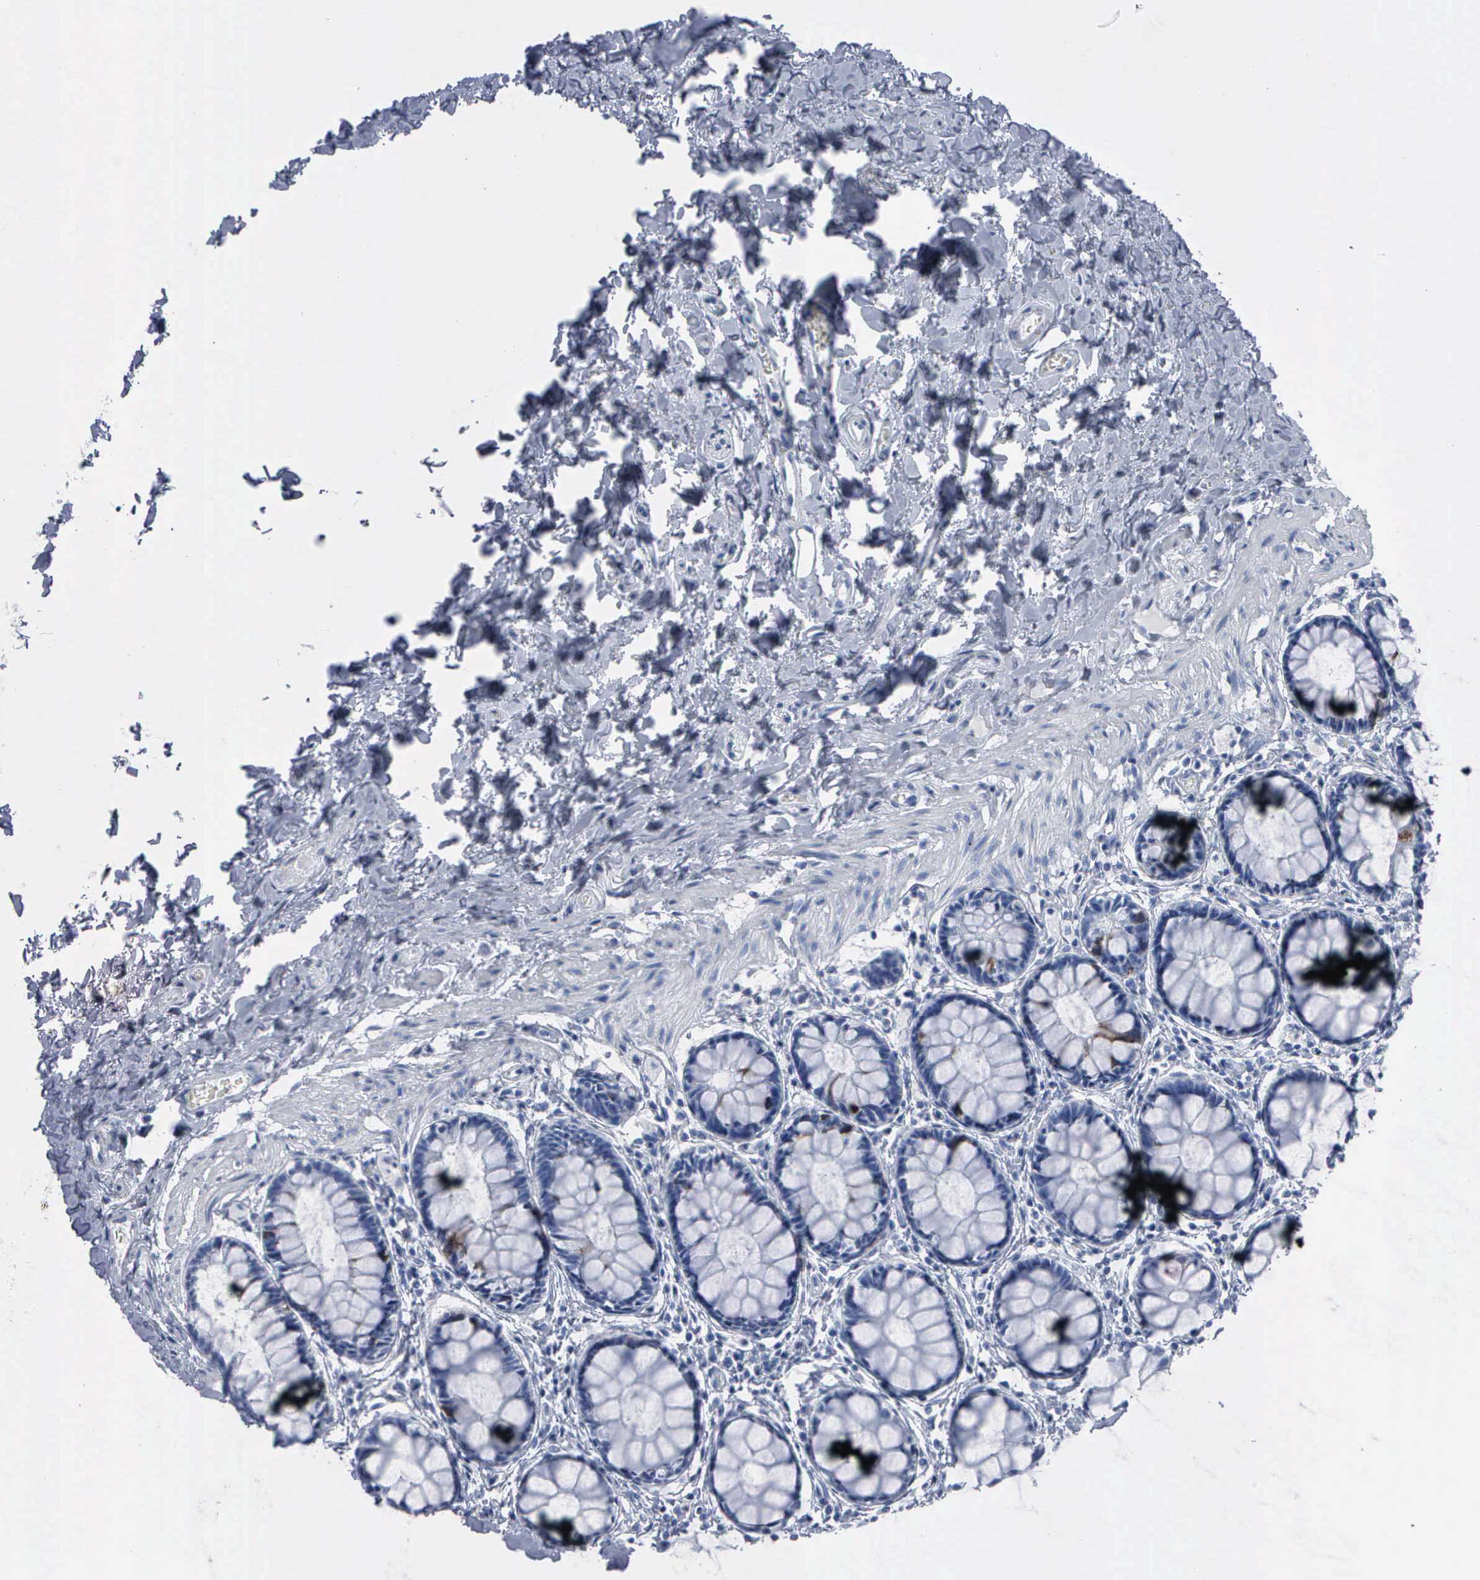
{"staining": {"intensity": "moderate", "quantity": "<25%", "location": "cytoplasmic/membranous,nuclear"}, "tissue": "rectum", "cell_type": "Glandular cells", "image_type": "normal", "snomed": [{"axis": "morphology", "description": "Normal tissue, NOS"}, {"axis": "topography", "description": "Rectum"}], "caption": "Protein analysis of benign rectum exhibits moderate cytoplasmic/membranous,nuclear staining in about <25% of glandular cells. (brown staining indicates protein expression, while blue staining denotes nuclei).", "gene": "CCNB1", "patient": {"sex": "male", "age": 86}}